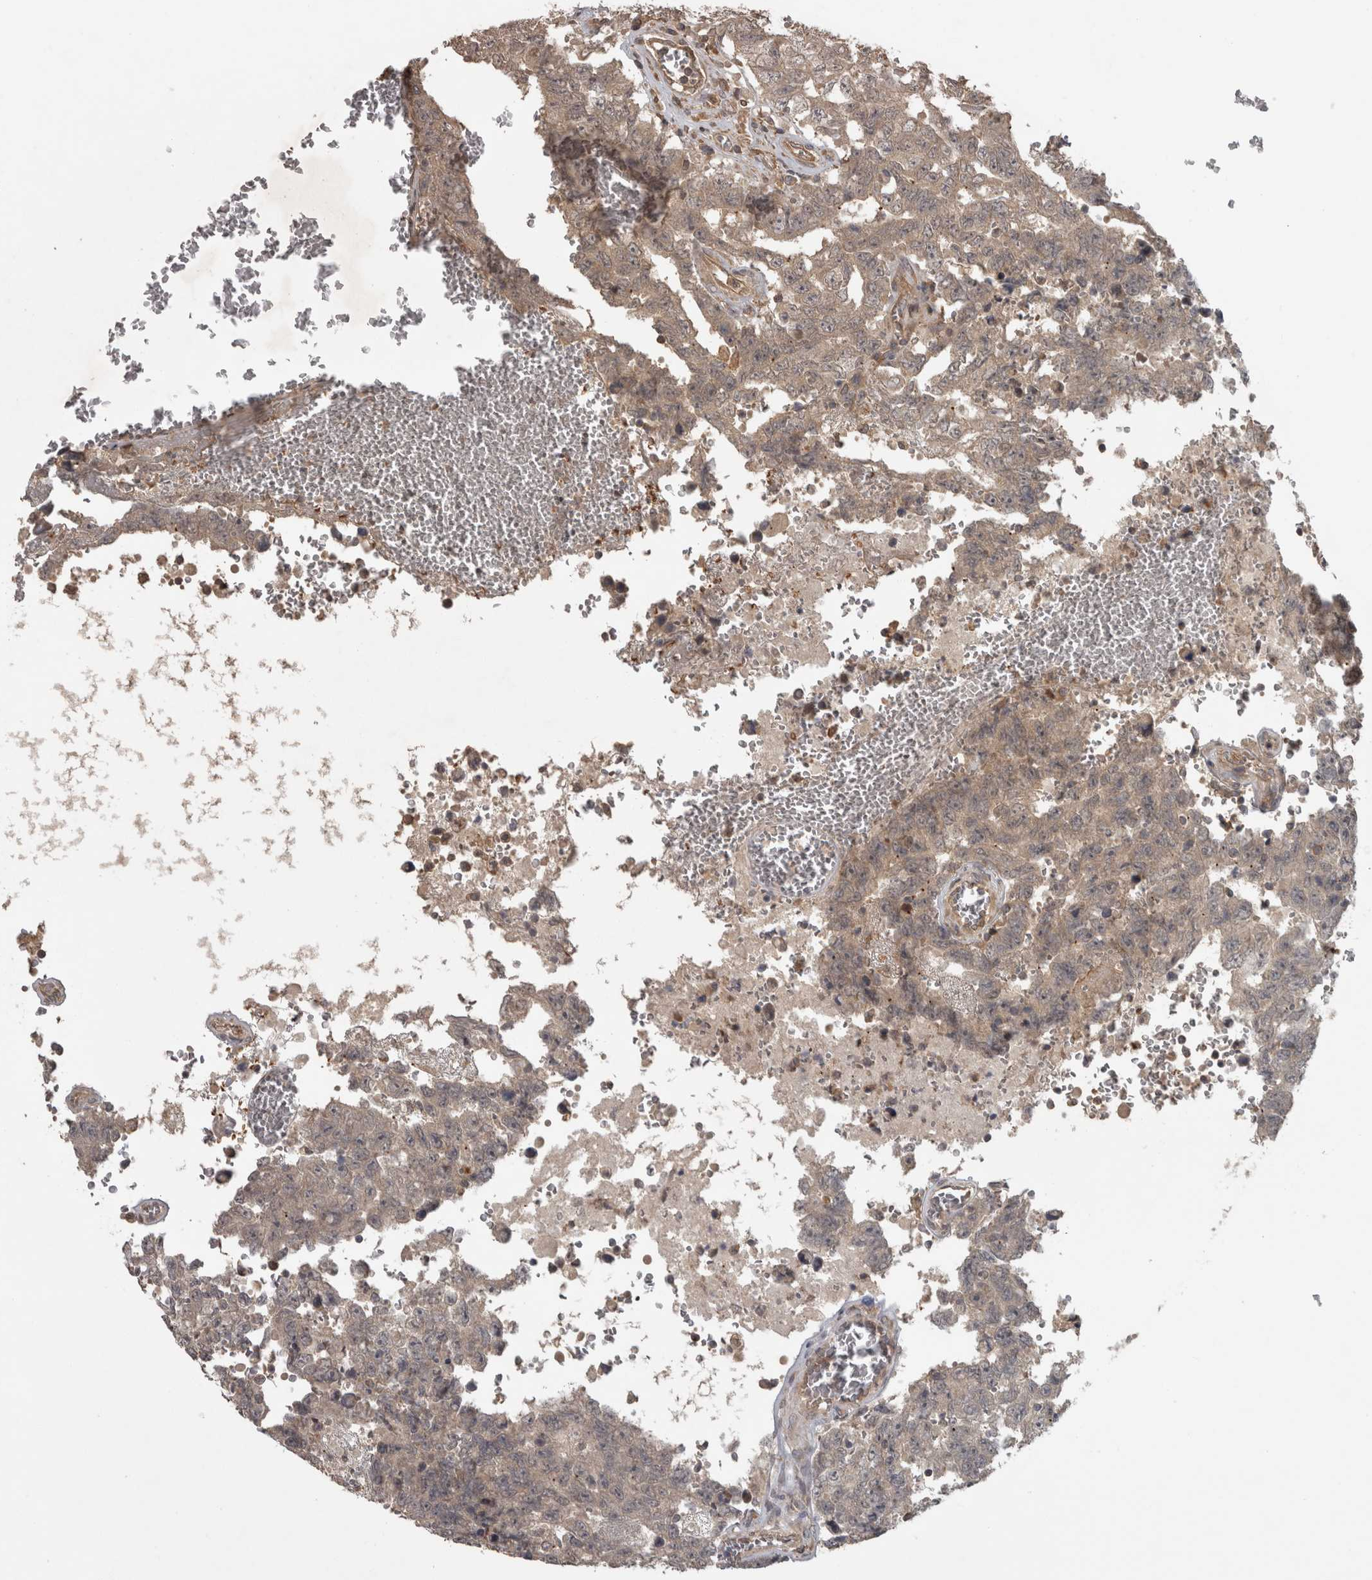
{"staining": {"intensity": "weak", "quantity": "25%-75%", "location": "cytoplasmic/membranous"}, "tissue": "testis cancer", "cell_type": "Tumor cells", "image_type": "cancer", "snomed": [{"axis": "morphology", "description": "Carcinoma, Embryonal, NOS"}, {"axis": "topography", "description": "Testis"}], "caption": "An image of embryonal carcinoma (testis) stained for a protein displays weak cytoplasmic/membranous brown staining in tumor cells.", "gene": "MICU3", "patient": {"sex": "male", "age": 26}}